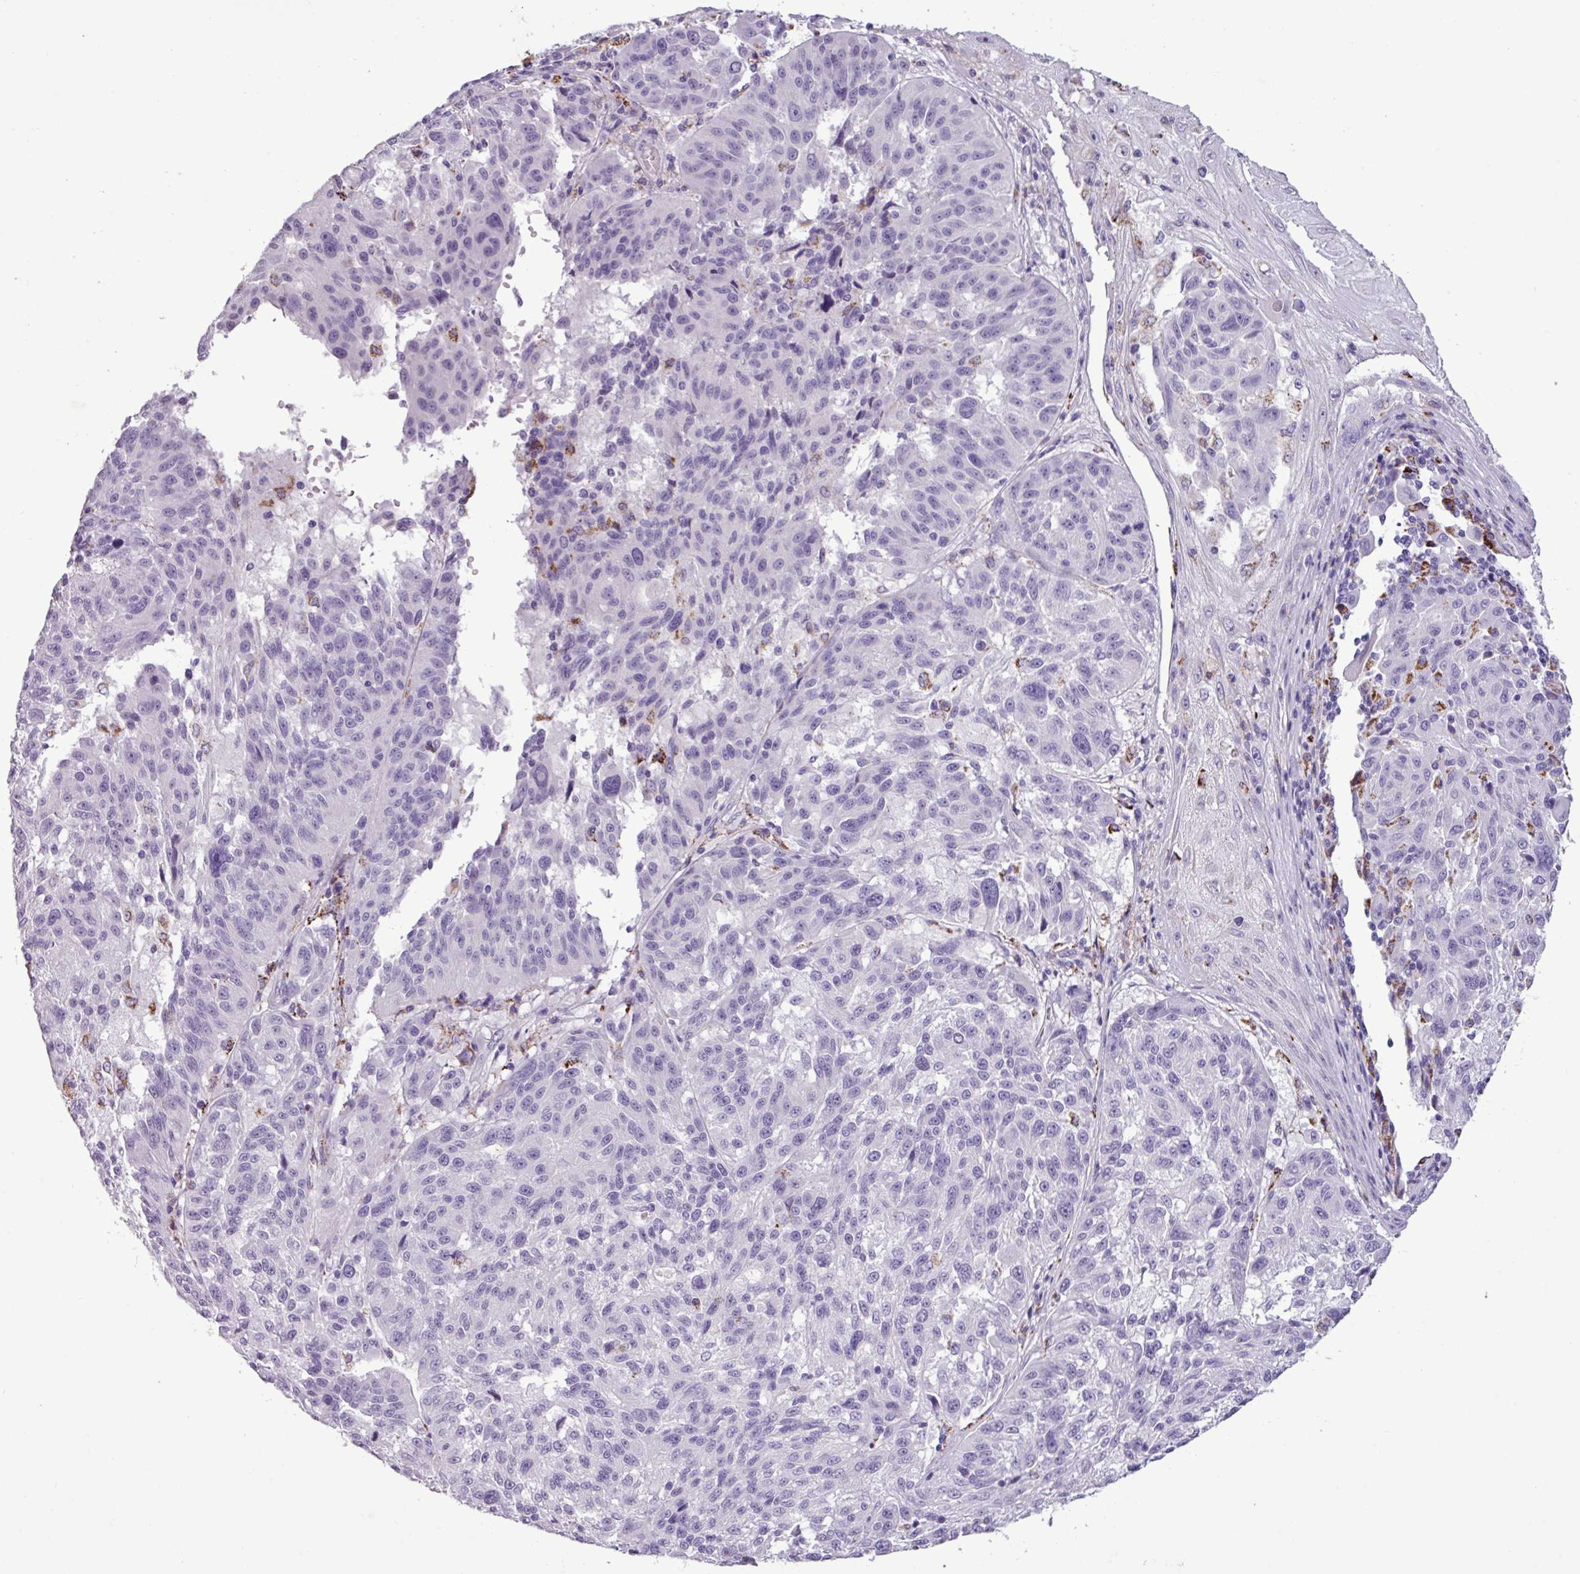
{"staining": {"intensity": "negative", "quantity": "none", "location": "none"}, "tissue": "melanoma", "cell_type": "Tumor cells", "image_type": "cancer", "snomed": [{"axis": "morphology", "description": "Malignant melanoma, NOS"}, {"axis": "topography", "description": "Skin"}], "caption": "Tumor cells show no significant protein positivity in malignant melanoma. The staining was performed using DAB (3,3'-diaminobenzidine) to visualize the protein expression in brown, while the nuclei were stained in blue with hematoxylin (Magnification: 20x).", "gene": "ZNF667", "patient": {"sex": "male", "age": 53}}